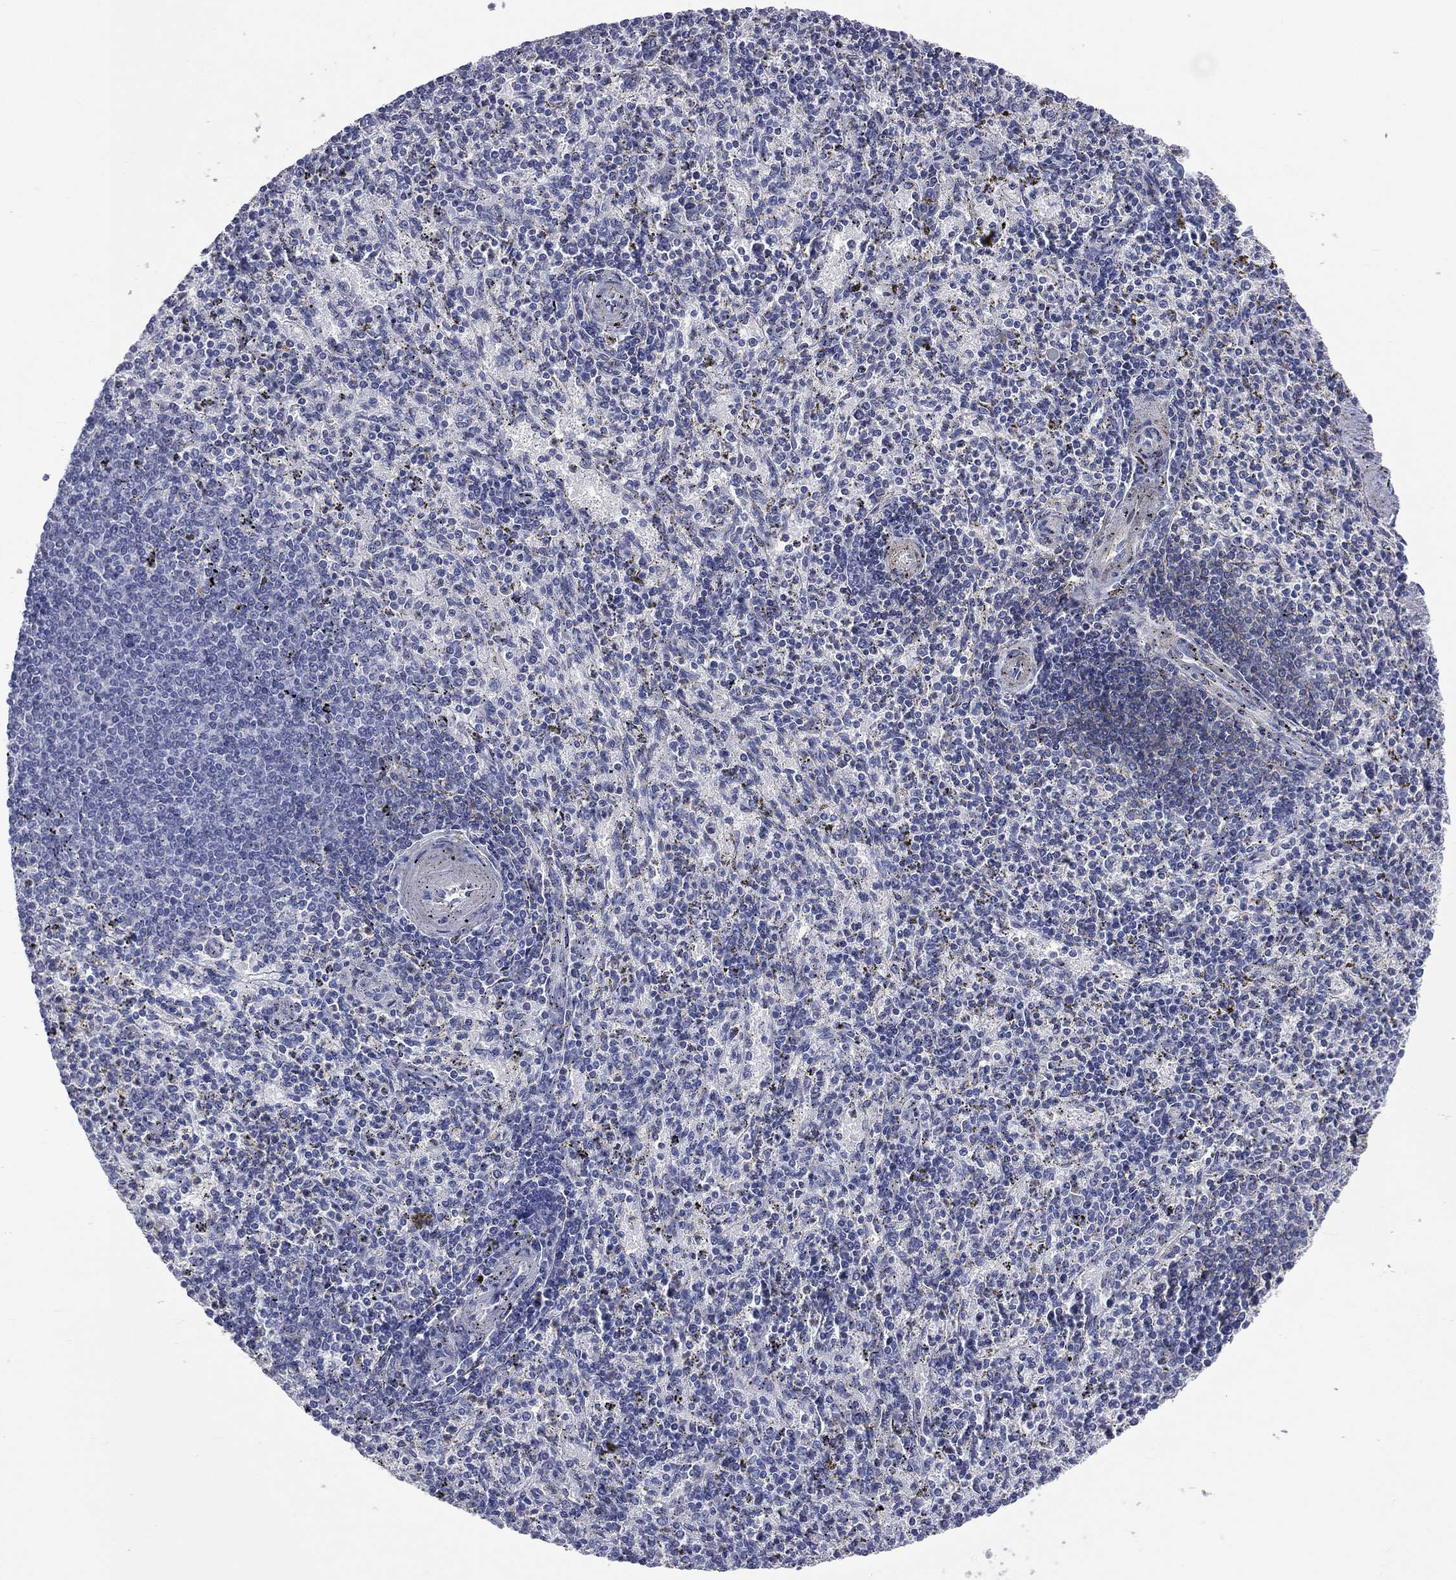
{"staining": {"intensity": "negative", "quantity": "none", "location": "none"}, "tissue": "spleen", "cell_type": "Cells in red pulp", "image_type": "normal", "snomed": [{"axis": "morphology", "description": "Normal tissue, NOS"}, {"axis": "topography", "description": "Spleen"}], "caption": "This micrograph is of unremarkable spleen stained with immunohistochemistry to label a protein in brown with the nuclei are counter-stained blue. There is no expression in cells in red pulp.", "gene": "CES2", "patient": {"sex": "female", "age": 37}}